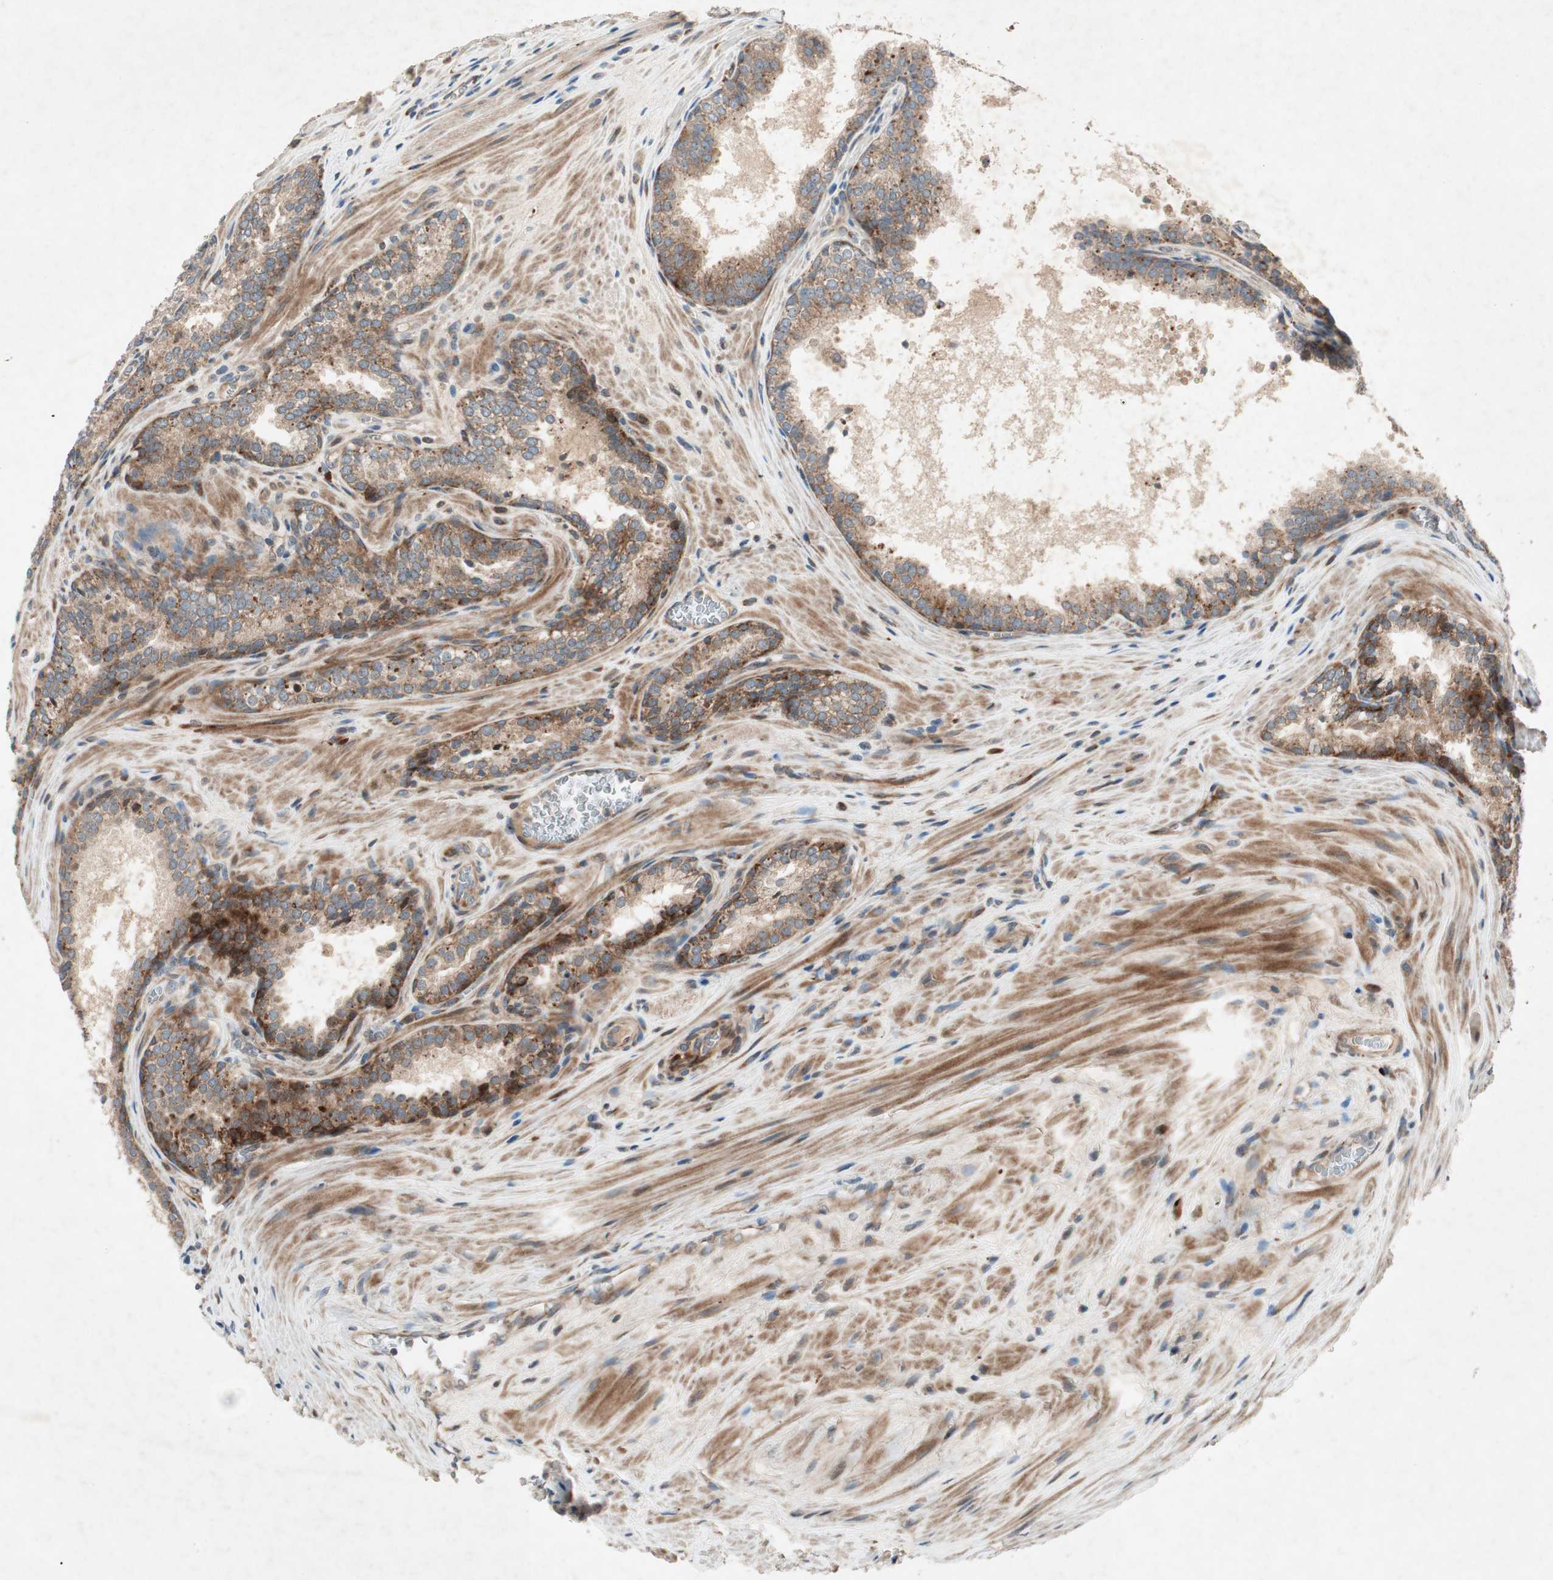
{"staining": {"intensity": "moderate", "quantity": ">75%", "location": "cytoplasmic/membranous"}, "tissue": "prostate cancer", "cell_type": "Tumor cells", "image_type": "cancer", "snomed": [{"axis": "morphology", "description": "Adenocarcinoma, Low grade"}, {"axis": "topography", "description": "Prostate"}], "caption": "This photomicrograph shows IHC staining of human adenocarcinoma (low-grade) (prostate), with medium moderate cytoplasmic/membranous expression in approximately >75% of tumor cells.", "gene": "APOO", "patient": {"sex": "male", "age": 60}}